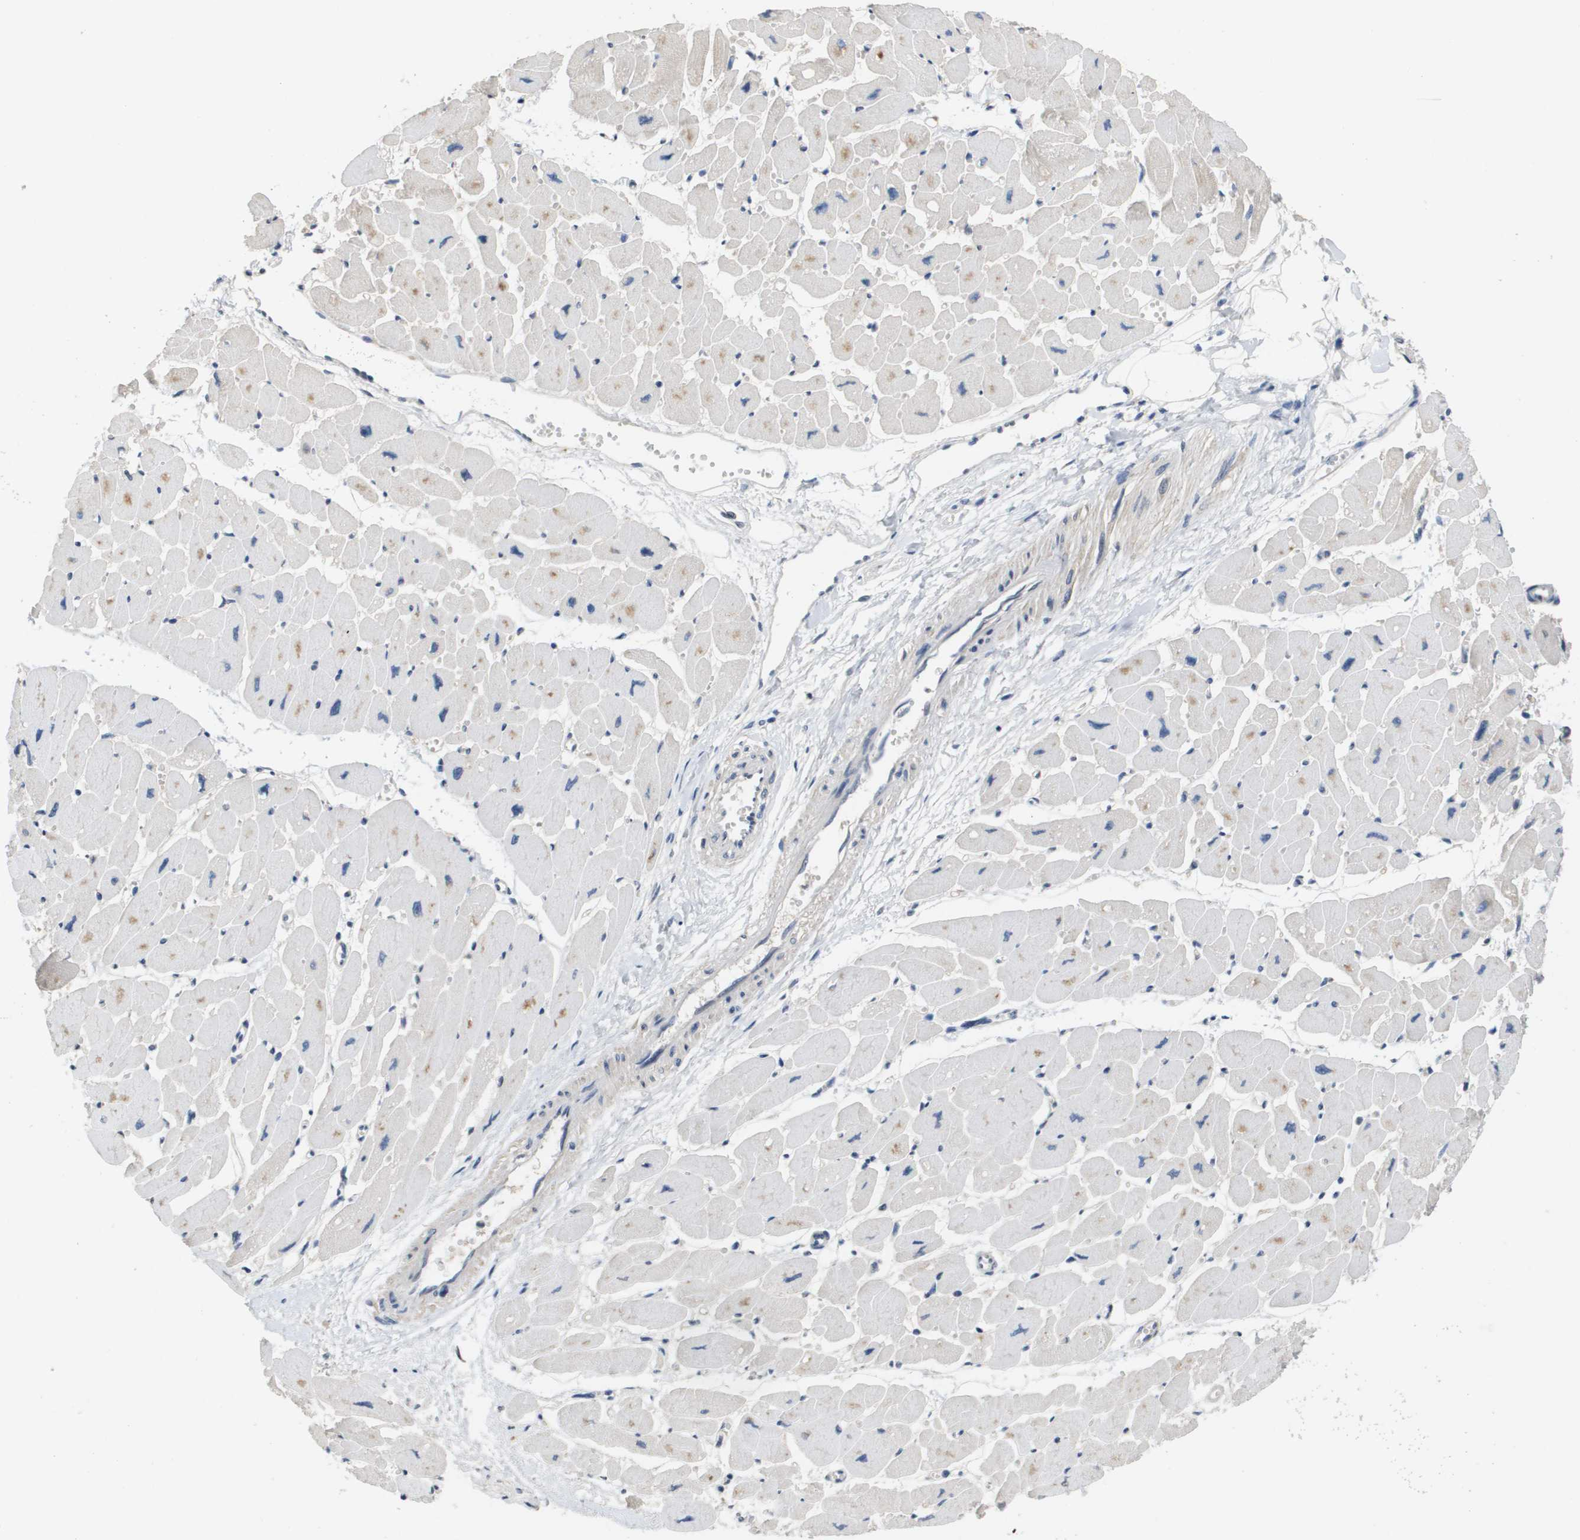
{"staining": {"intensity": "weak", "quantity": "<25%", "location": "cytoplasmic/membranous"}, "tissue": "heart muscle", "cell_type": "Cardiomyocytes", "image_type": "normal", "snomed": [{"axis": "morphology", "description": "Normal tissue, NOS"}, {"axis": "topography", "description": "Heart"}], "caption": "Immunohistochemistry of unremarkable human heart muscle shows no expression in cardiomyocytes.", "gene": "CAPN11", "patient": {"sex": "female", "age": 54}}